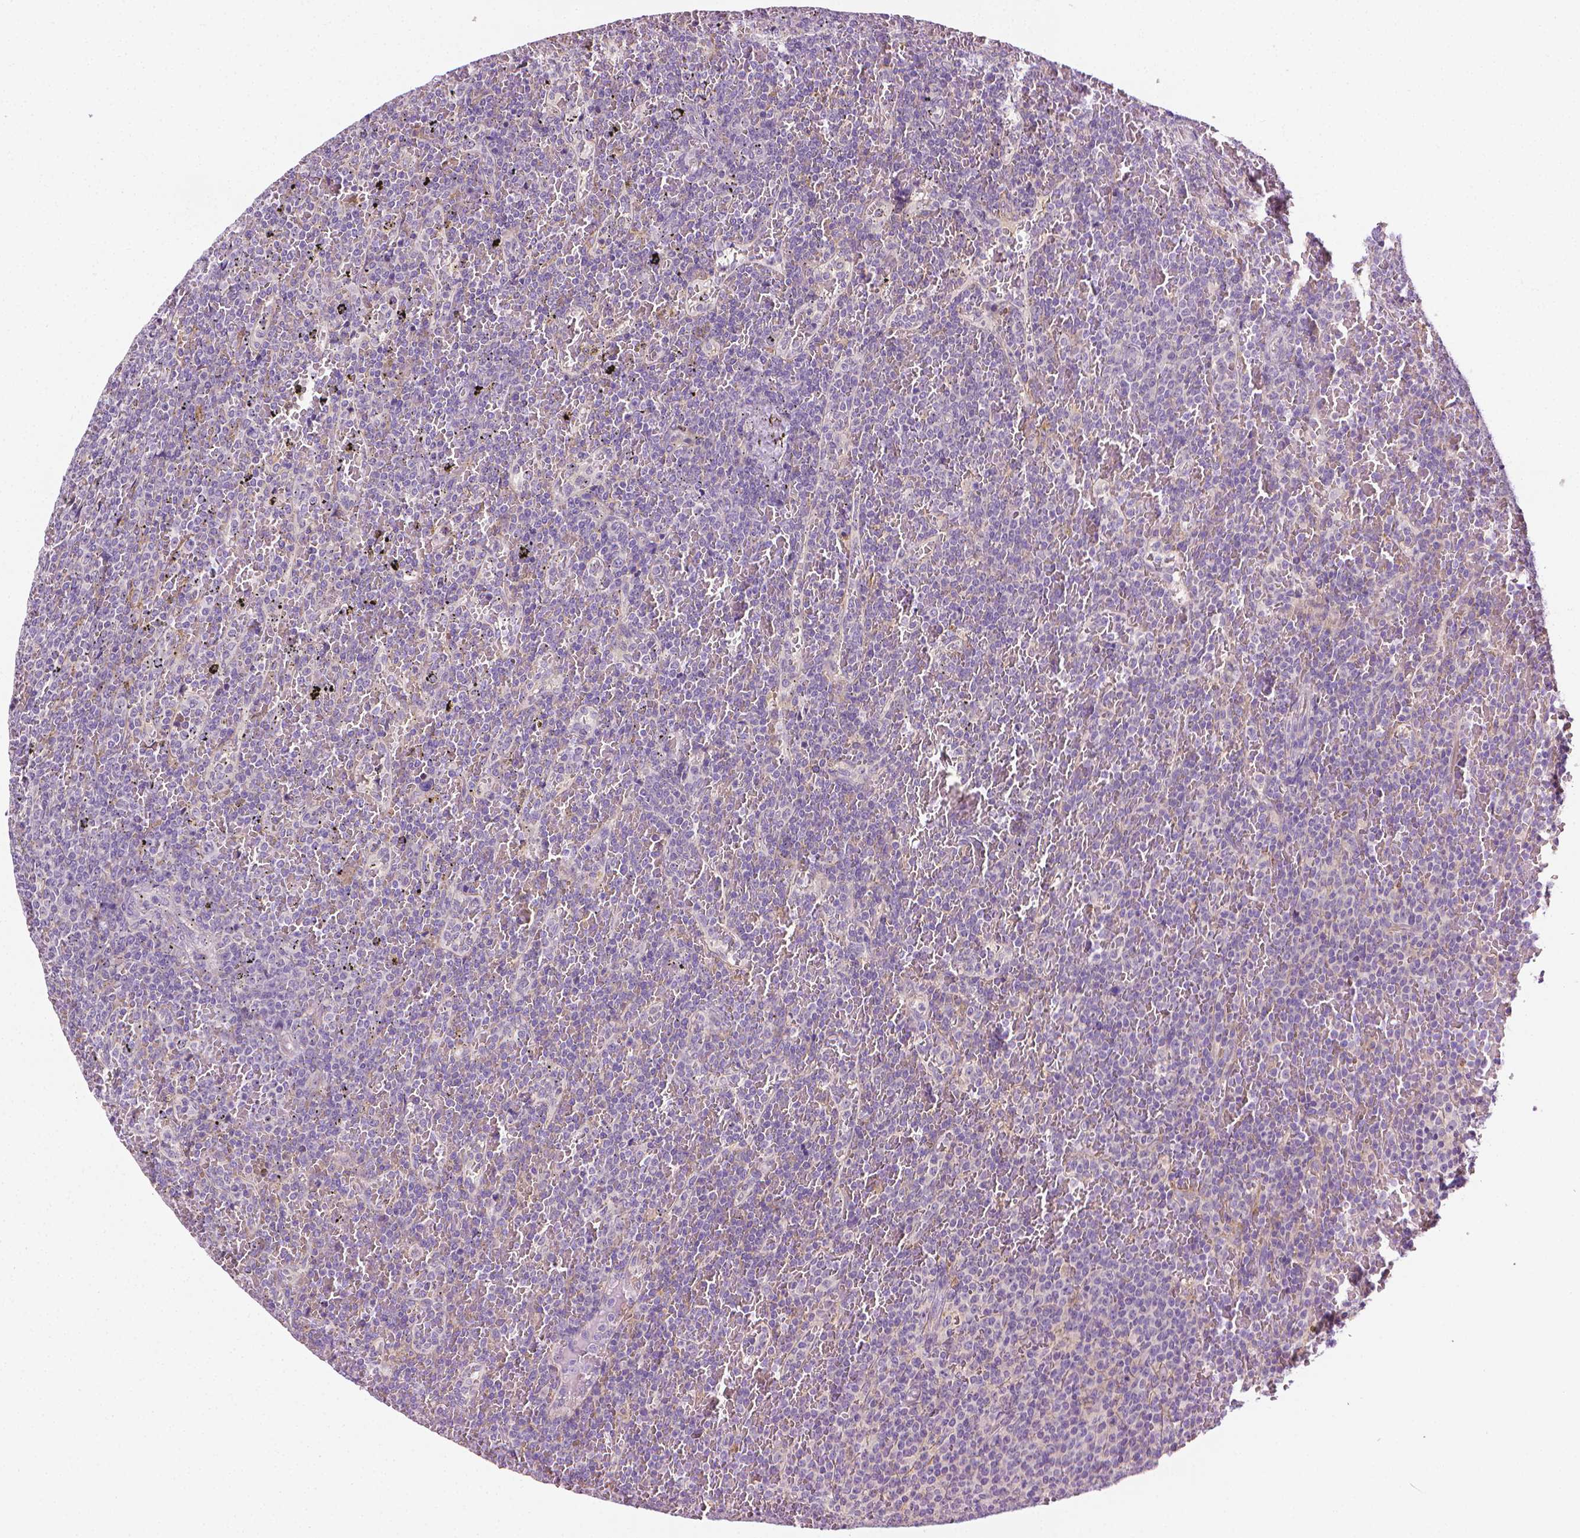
{"staining": {"intensity": "negative", "quantity": "none", "location": "none"}, "tissue": "lymphoma", "cell_type": "Tumor cells", "image_type": "cancer", "snomed": [{"axis": "morphology", "description": "Malignant lymphoma, non-Hodgkin's type, Low grade"}, {"axis": "topography", "description": "Spleen"}], "caption": "Tumor cells are negative for protein expression in human low-grade malignant lymphoma, non-Hodgkin's type. (Immunohistochemistry (ihc), brightfield microscopy, high magnification).", "gene": "MCOLN3", "patient": {"sex": "female", "age": 77}}